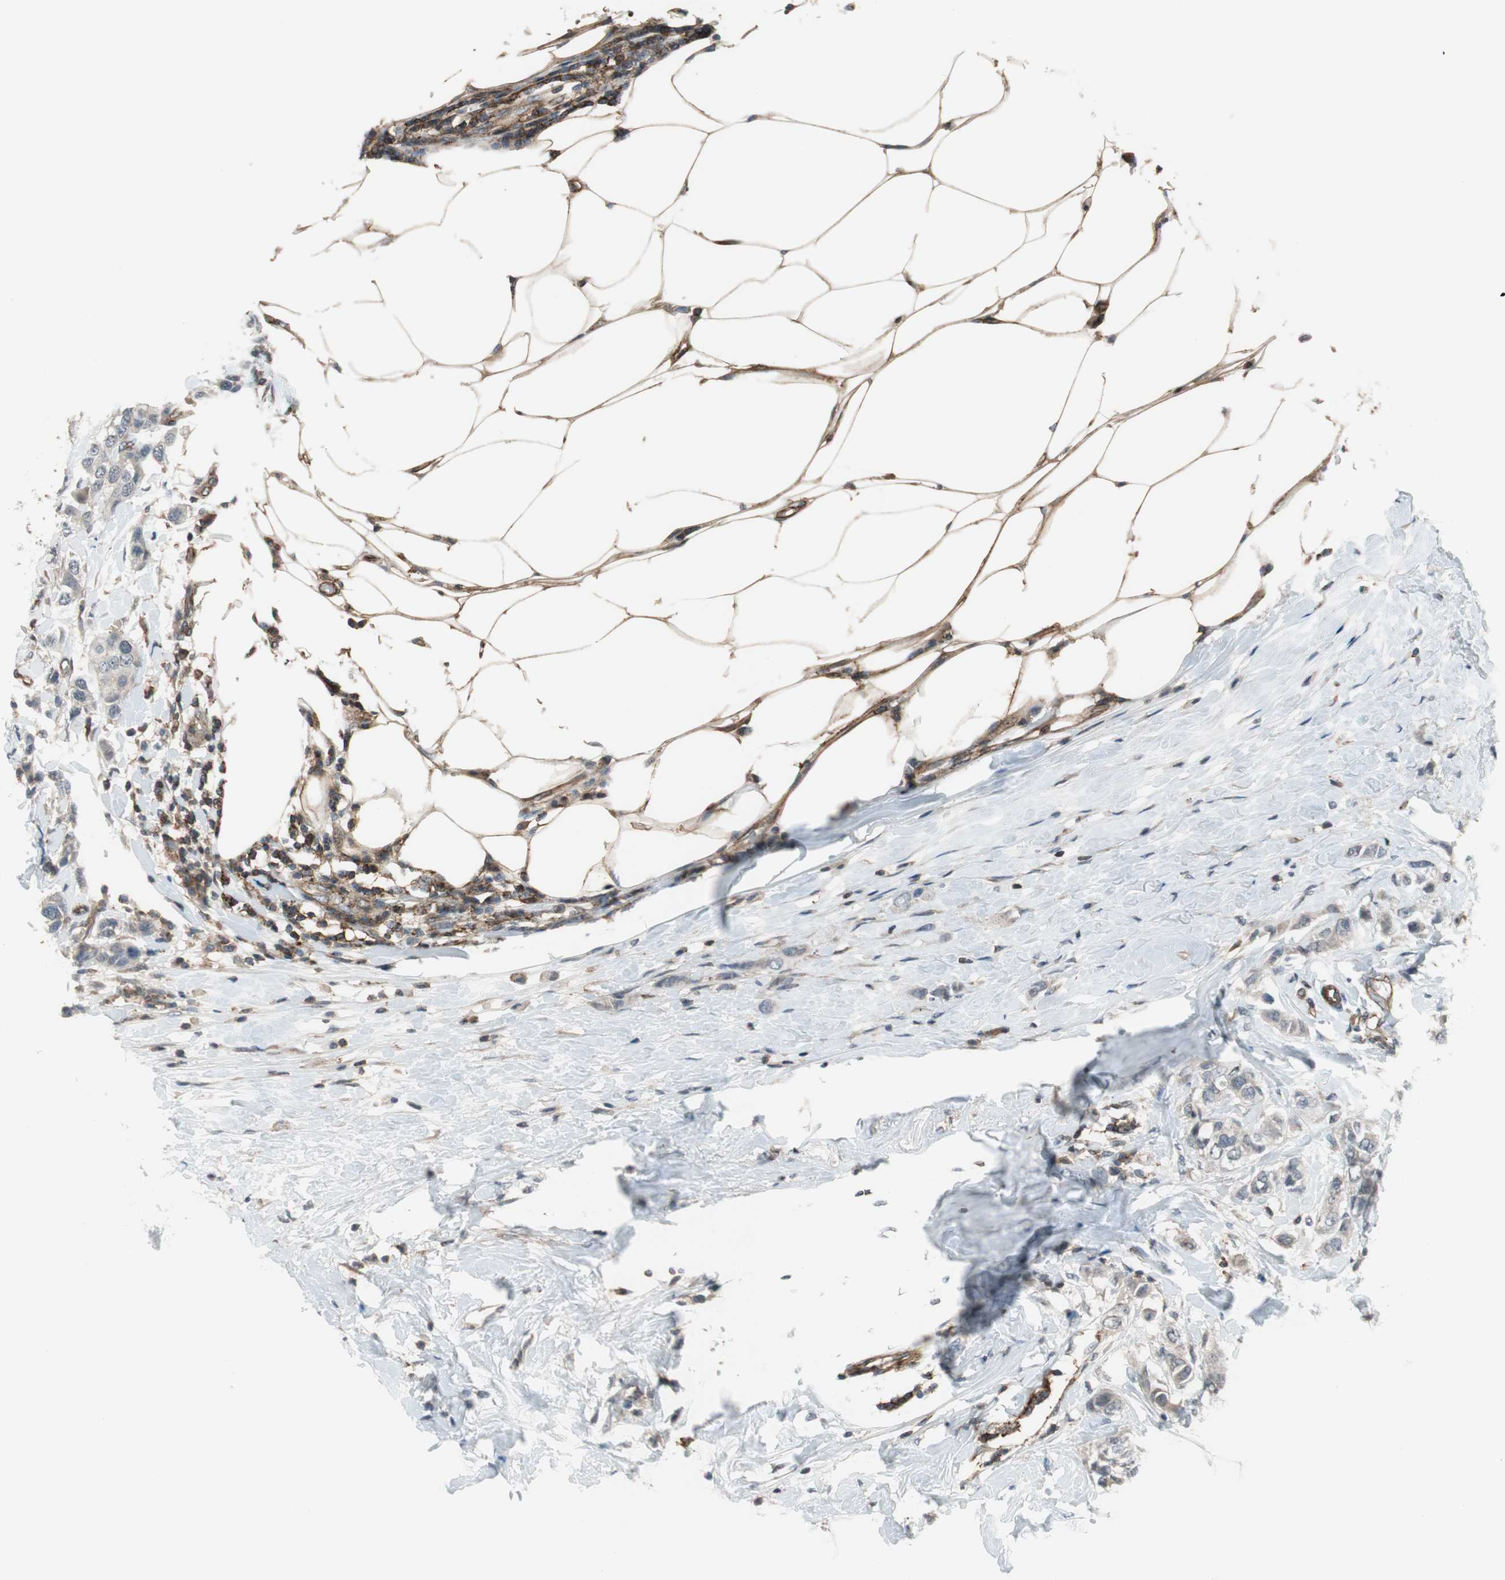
{"staining": {"intensity": "negative", "quantity": "none", "location": "none"}, "tissue": "breast cancer", "cell_type": "Tumor cells", "image_type": "cancer", "snomed": [{"axis": "morphology", "description": "Duct carcinoma"}, {"axis": "topography", "description": "Breast"}], "caption": "Immunohistochemistry (IHC) histopathology image of breast cancer stained for a protein (brown), which exhibits no expression in tumor cells.", "gene": "GRHL1", "patient": {"sex": "female", "age": 50}}